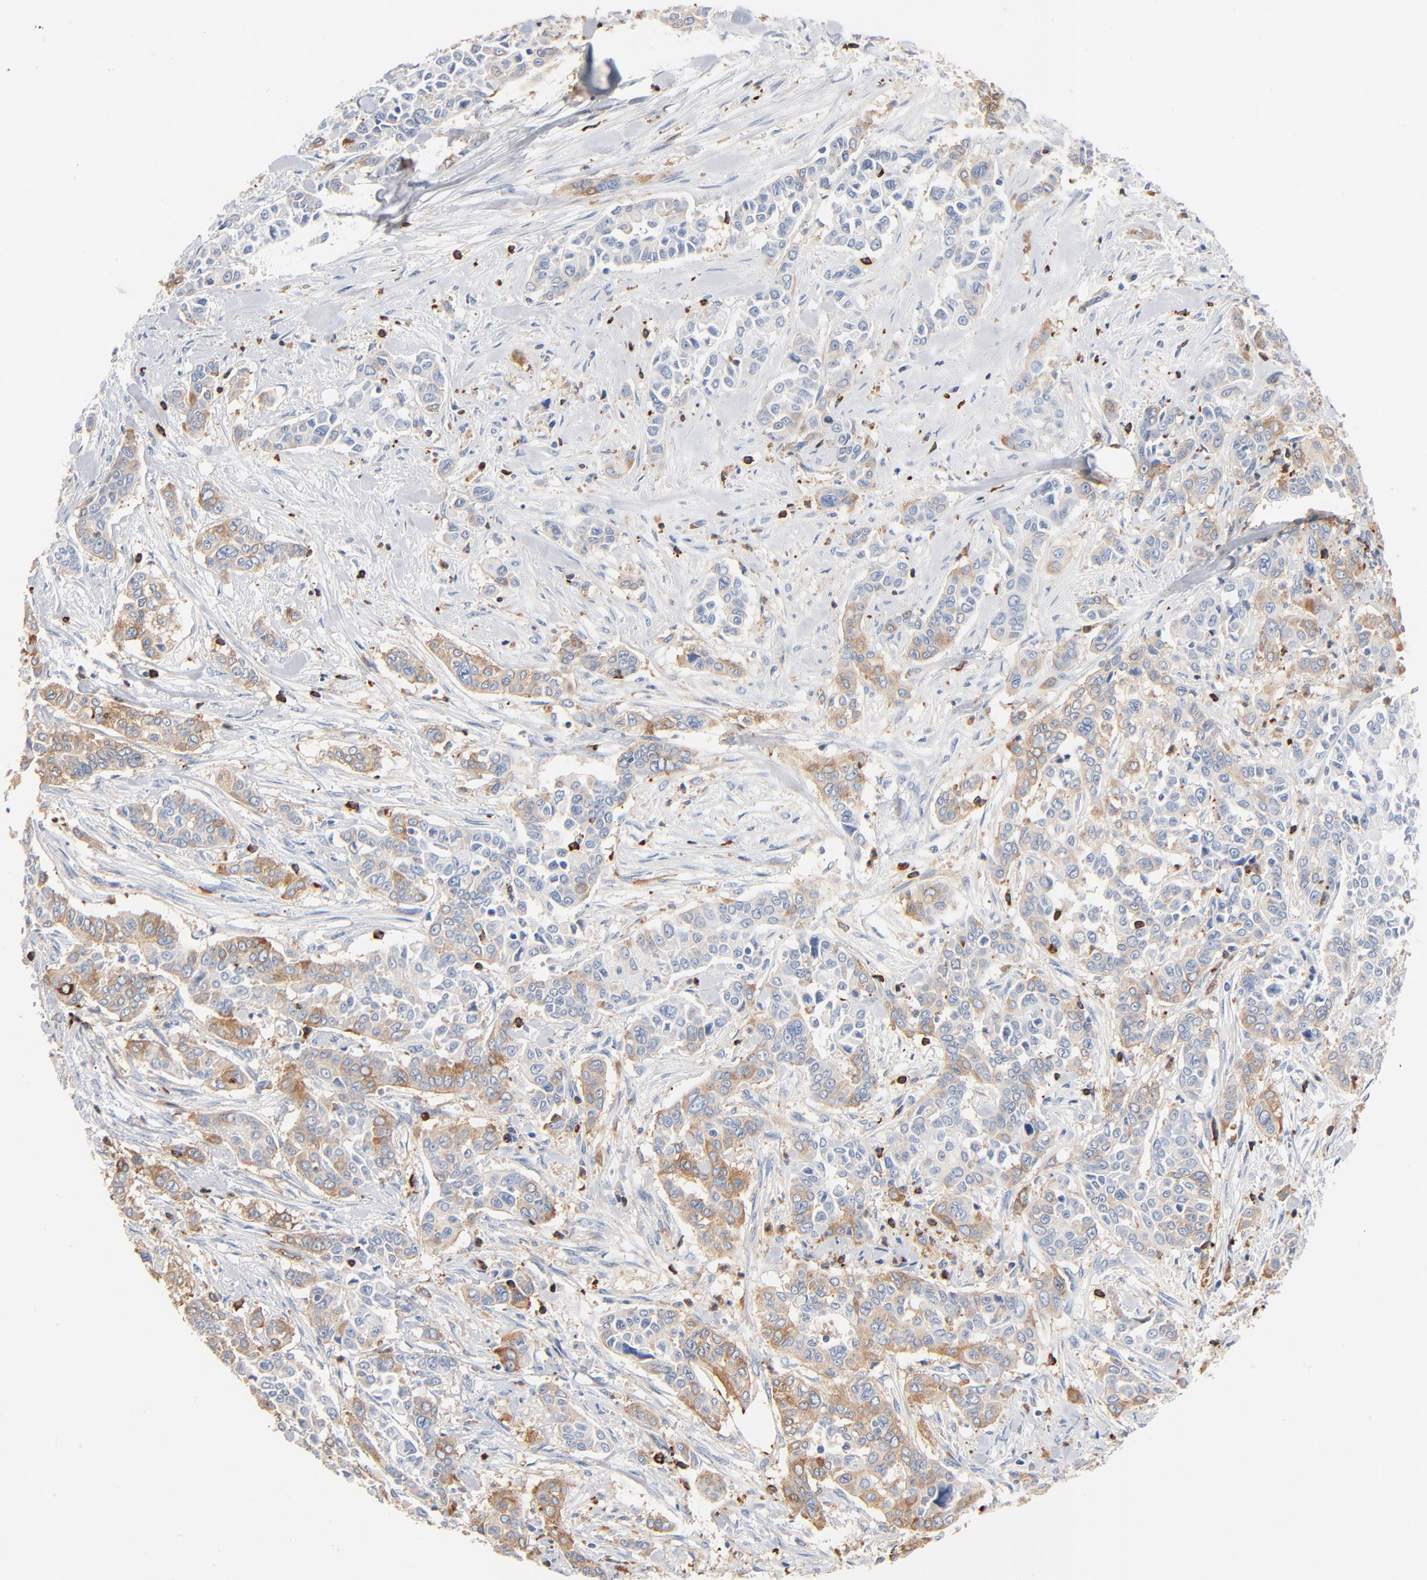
{"staining": {"intensity": "moderate", "quantity": "<25%", "location": "cytoplasmic/membranous"}, "tissue": "pancreatic cancer", "cell_type": "Tumor cells", "image_type": "cancer", "snomed": [{"axis": "morphology", "description": "Adenocarcinoma, NOS"}, {"axis": "topography", "description": "Pancreas"}], "caption": "Protein staining of pancreatic cancer tissue displays moderate cytoplasmic/membranous expression in about <25% of tumor cells.", "gene": "SH3KBP1", "patient": {"sex": "female", "age": 52}}